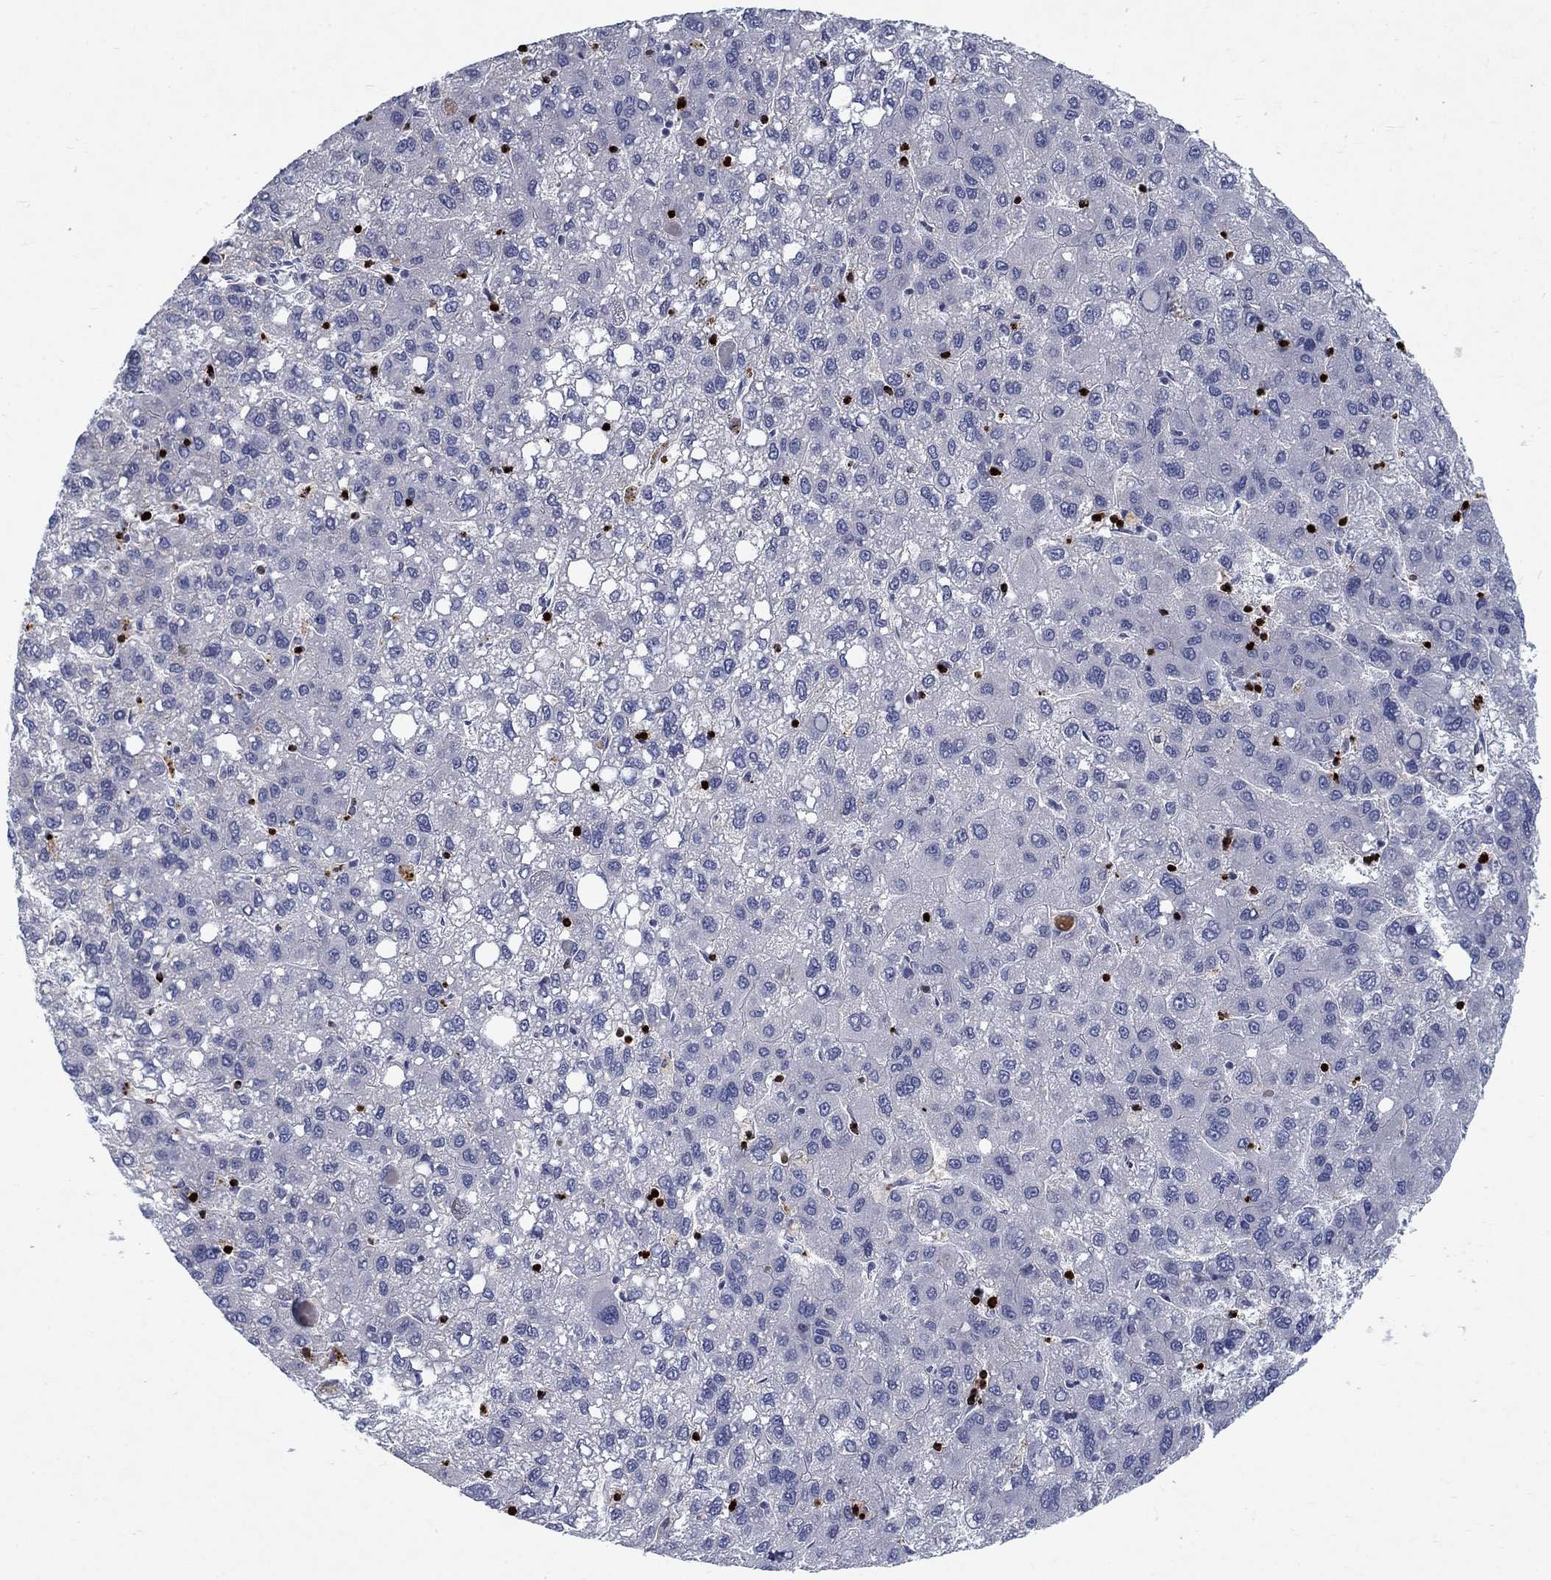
{"staining": {"intensity": "negative", "quantity": "none", "location": "none"}, "tissue": "liver cancer", "cell_type": "Tumor cells", "image_type": "cancer", "snomed": [{"axis": "morphology", "description": "Carcinoma, Hepatocellular, NOS"}, {"axis": "topography", "description": "Liver"}], "caption": "Immunohistochemistry (IHC) image of neoplastic tissue: hepatocellular carcinoma (liver) stained with DAB demonstrates no significant protein staining in tumor cells. (DAB (3,3'-diaminobenzidine) immunohistochemistry visualized using brightfield microscopy, high magnification).", "gene": "GZMA", "patient": {"sex": "female", "age": 82}}